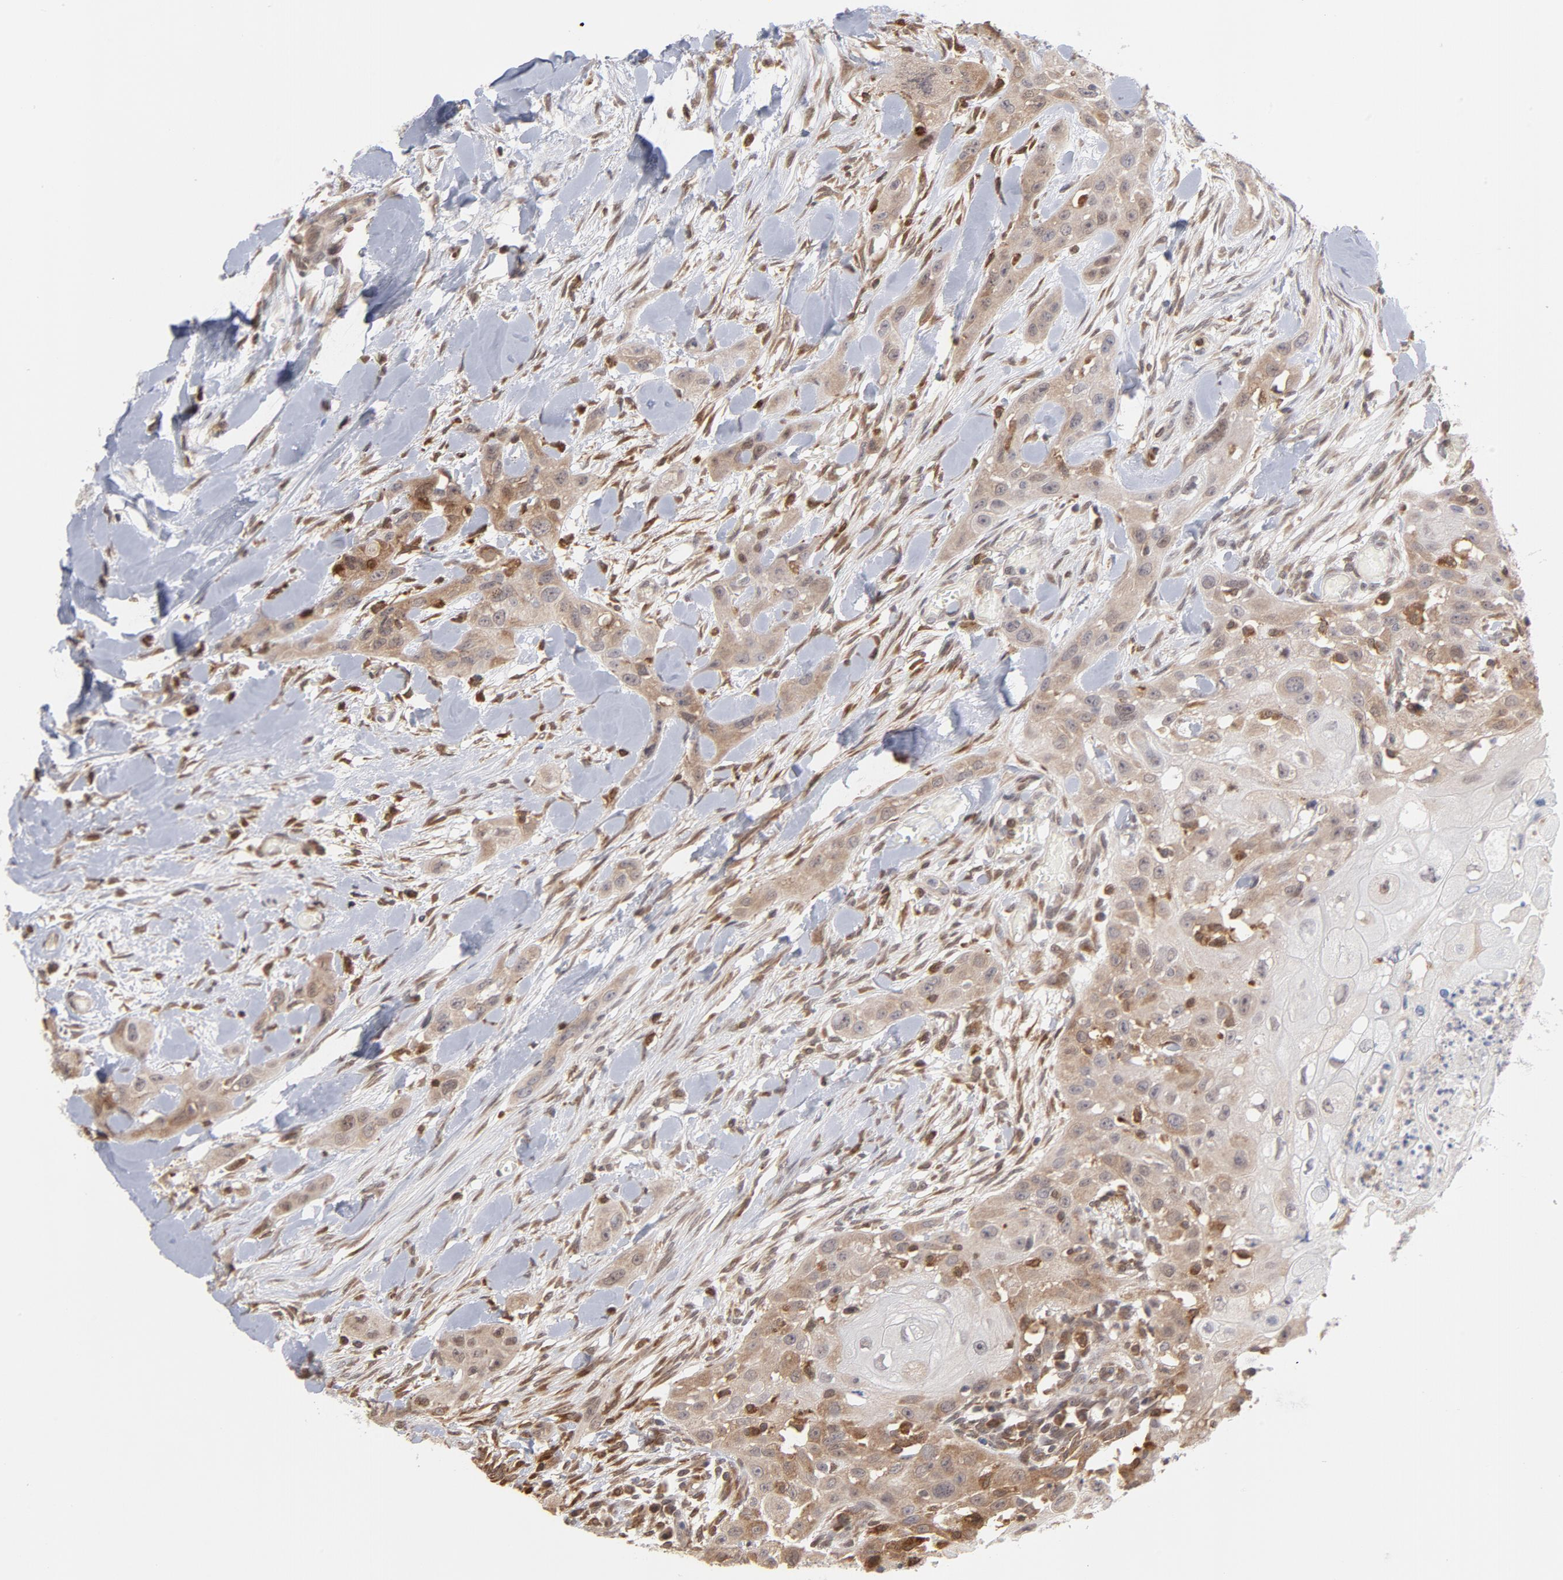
{"staining": {"intensity": "weak", "quantity": "25%-75%", "location": "cytoplasmic/membranous"}, "tissue": "head and neck cancer", "cell_type": "Tumor cells", "image_type": "cancer", "snomed": [{"axis": "morphology", "description": "Neoplasm, malignant, NOS"}, {"axis": "topography", "description": "Salivary gland"}, {"axis": "topography", "description": "Head-Neck"}], "caption": "Human head and neck cancer (malignant neoplasm) stained for a protein (brown) shows weak cytoplasmic/membranous positive staining in about 25%-75% of tumor cells.", "gene": "OAS1", "patient": {"sex": "male", "age": 43}}